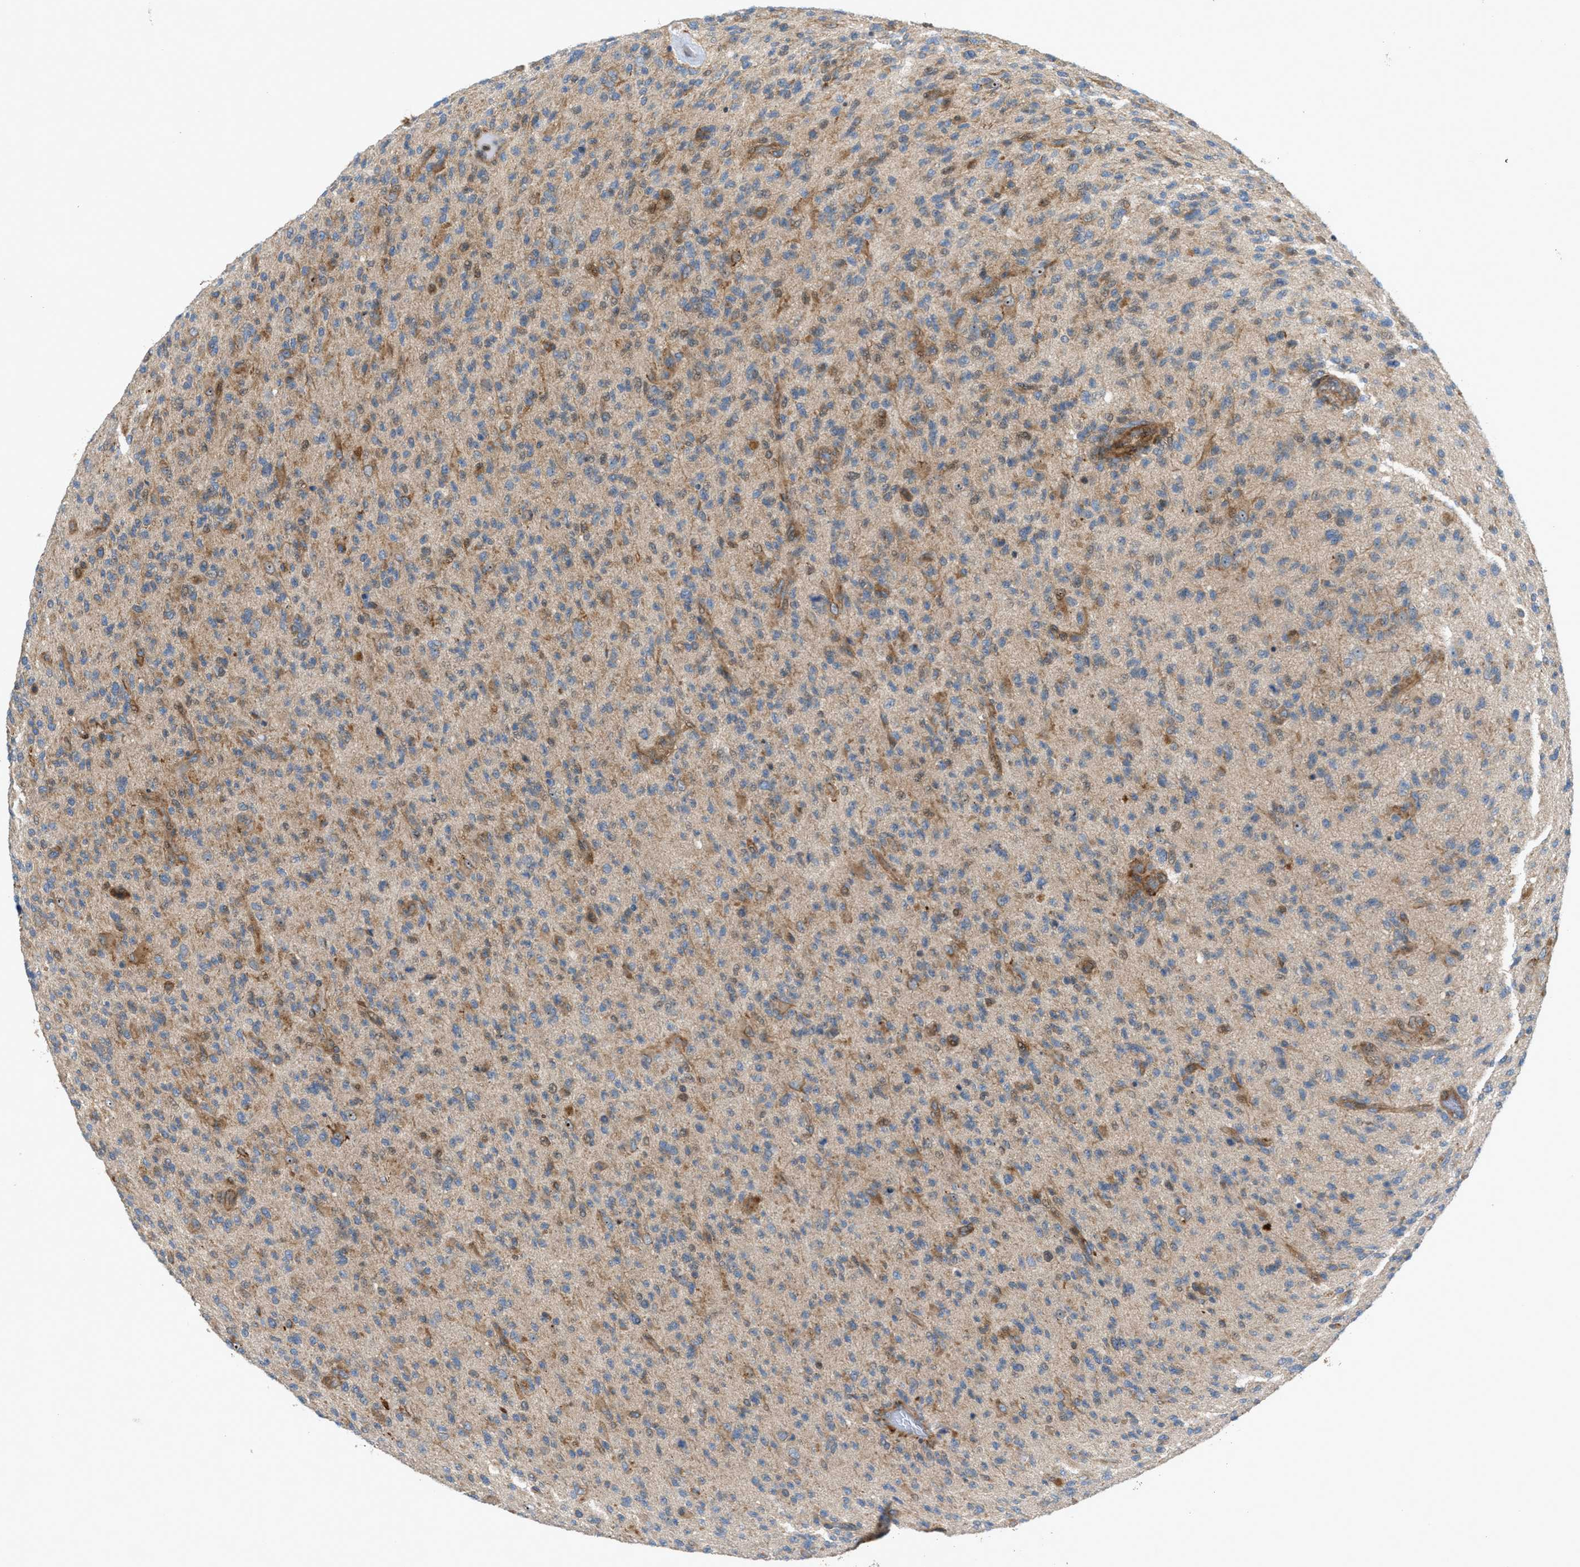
{"staining": {"intensity": "moderate", "quantity": "25%-75%", "location": "cytoplasmic/membranous"}, "tissue": "glioma", "cell_type": "Tumor cells", "image_type": "cancer", "snomed": [{"axis": "morphology", "description": "Glioma, malignant, High grade"}, {"axis": "topography", "description": "Brain"}], "caption": "High-grade glioma (malignant) was stained to show a protein in brown. There is medium levels of moderate cytoplasmic/membranous expression in approximately 25%-75% of tumor cells.", "gene": "CYB5D1", "patient": {"sex": "male", "age": 71}}